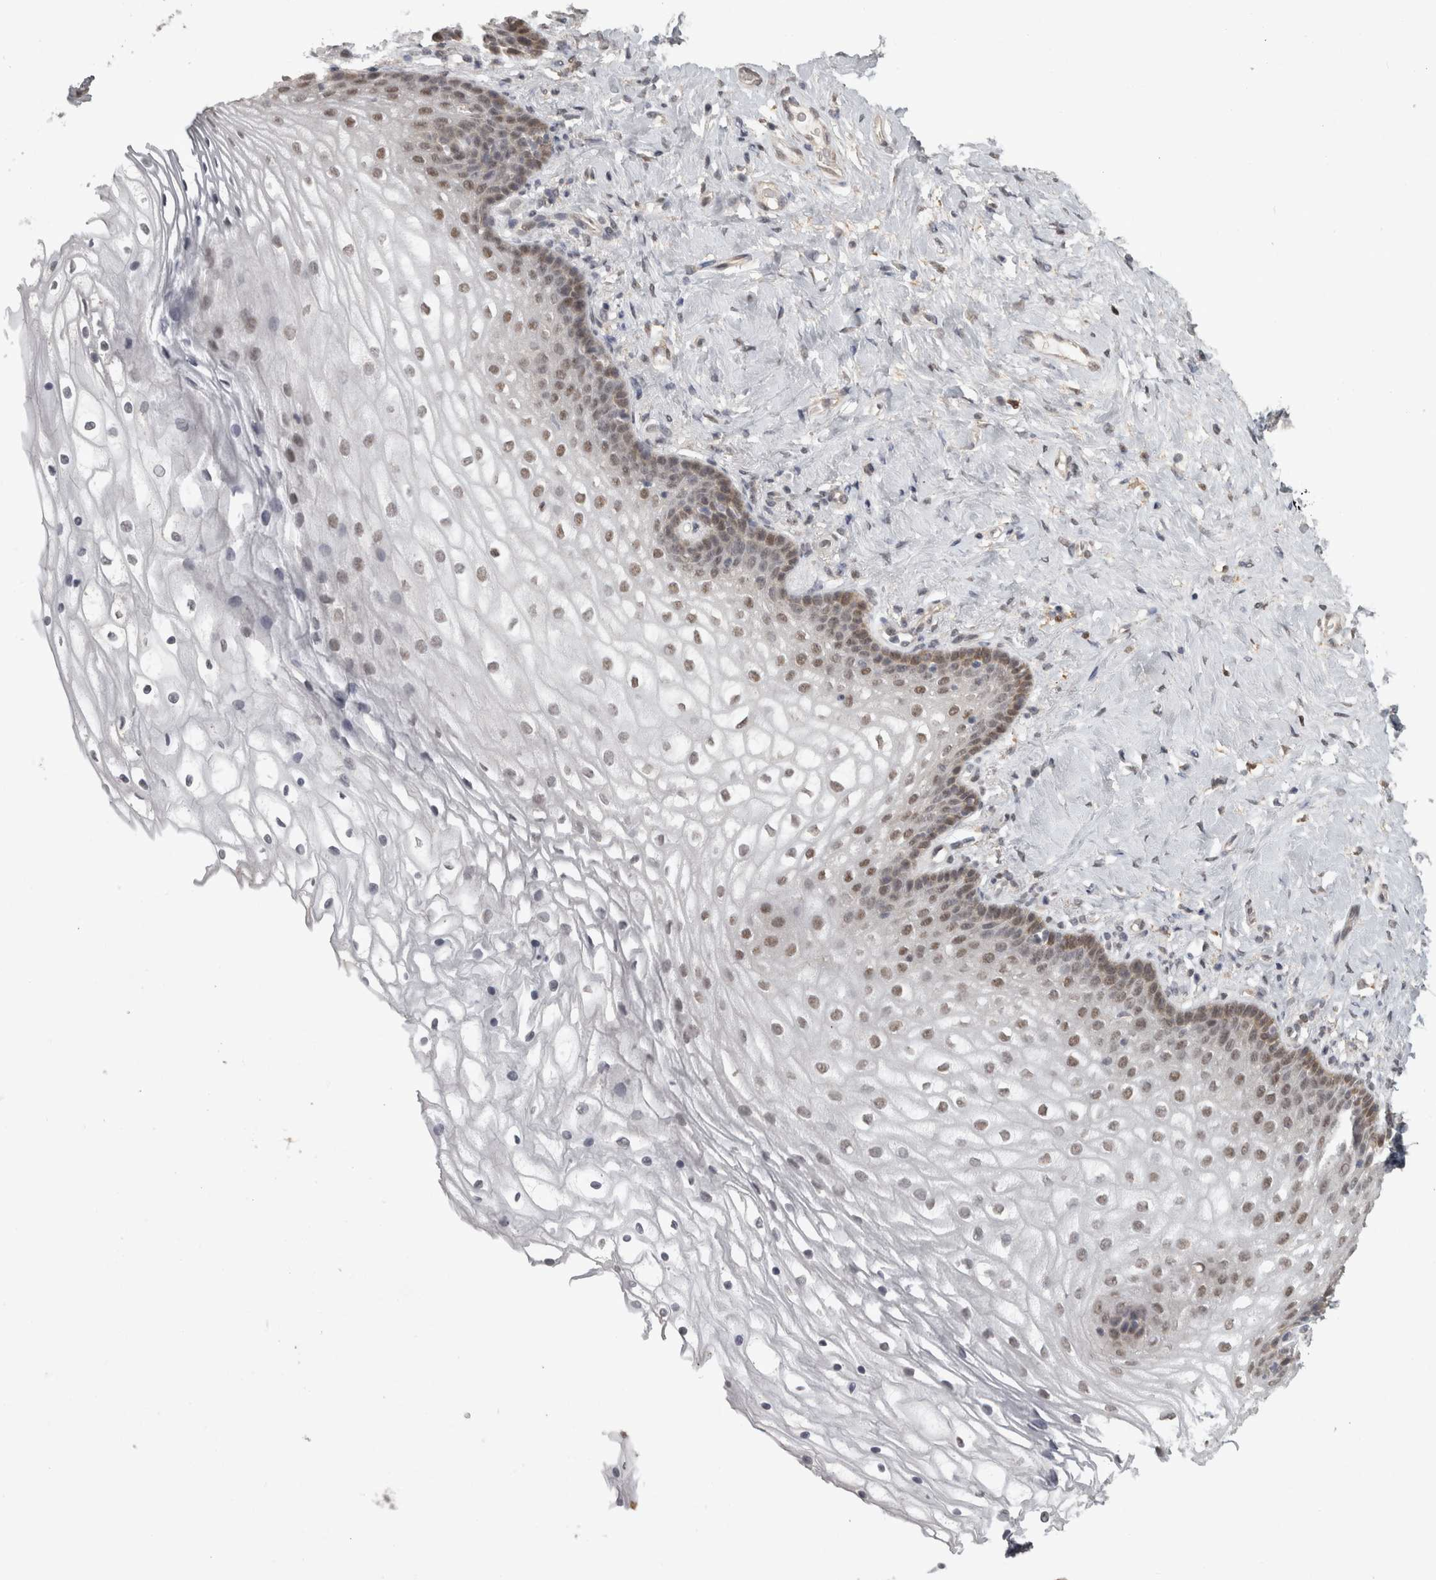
{"staining": {"intensity": "moderate", "quantity": ">75%", "location": "nuclear"}, "tissue": "vagina", "cell_type": "Squamous epithelial cells", "image_type": "normal", "snomed": [{"axis": "morphology", "description": "Normal tissue, NOS"}, {"axis": "topography", "description": "Vagina"}], "caption": "Normal vagina was stained to show a protein in brown. There is medium levels of moderate nuclear positivity in approximately >75% of squamous epithelial cells. The protein is stained brown, and the nuclei are stained in blue (DAB IHC with brightfield microscopy, high magnification).", "gene": "MEP1A", "patient": {"sex": "female", "age": 60}}